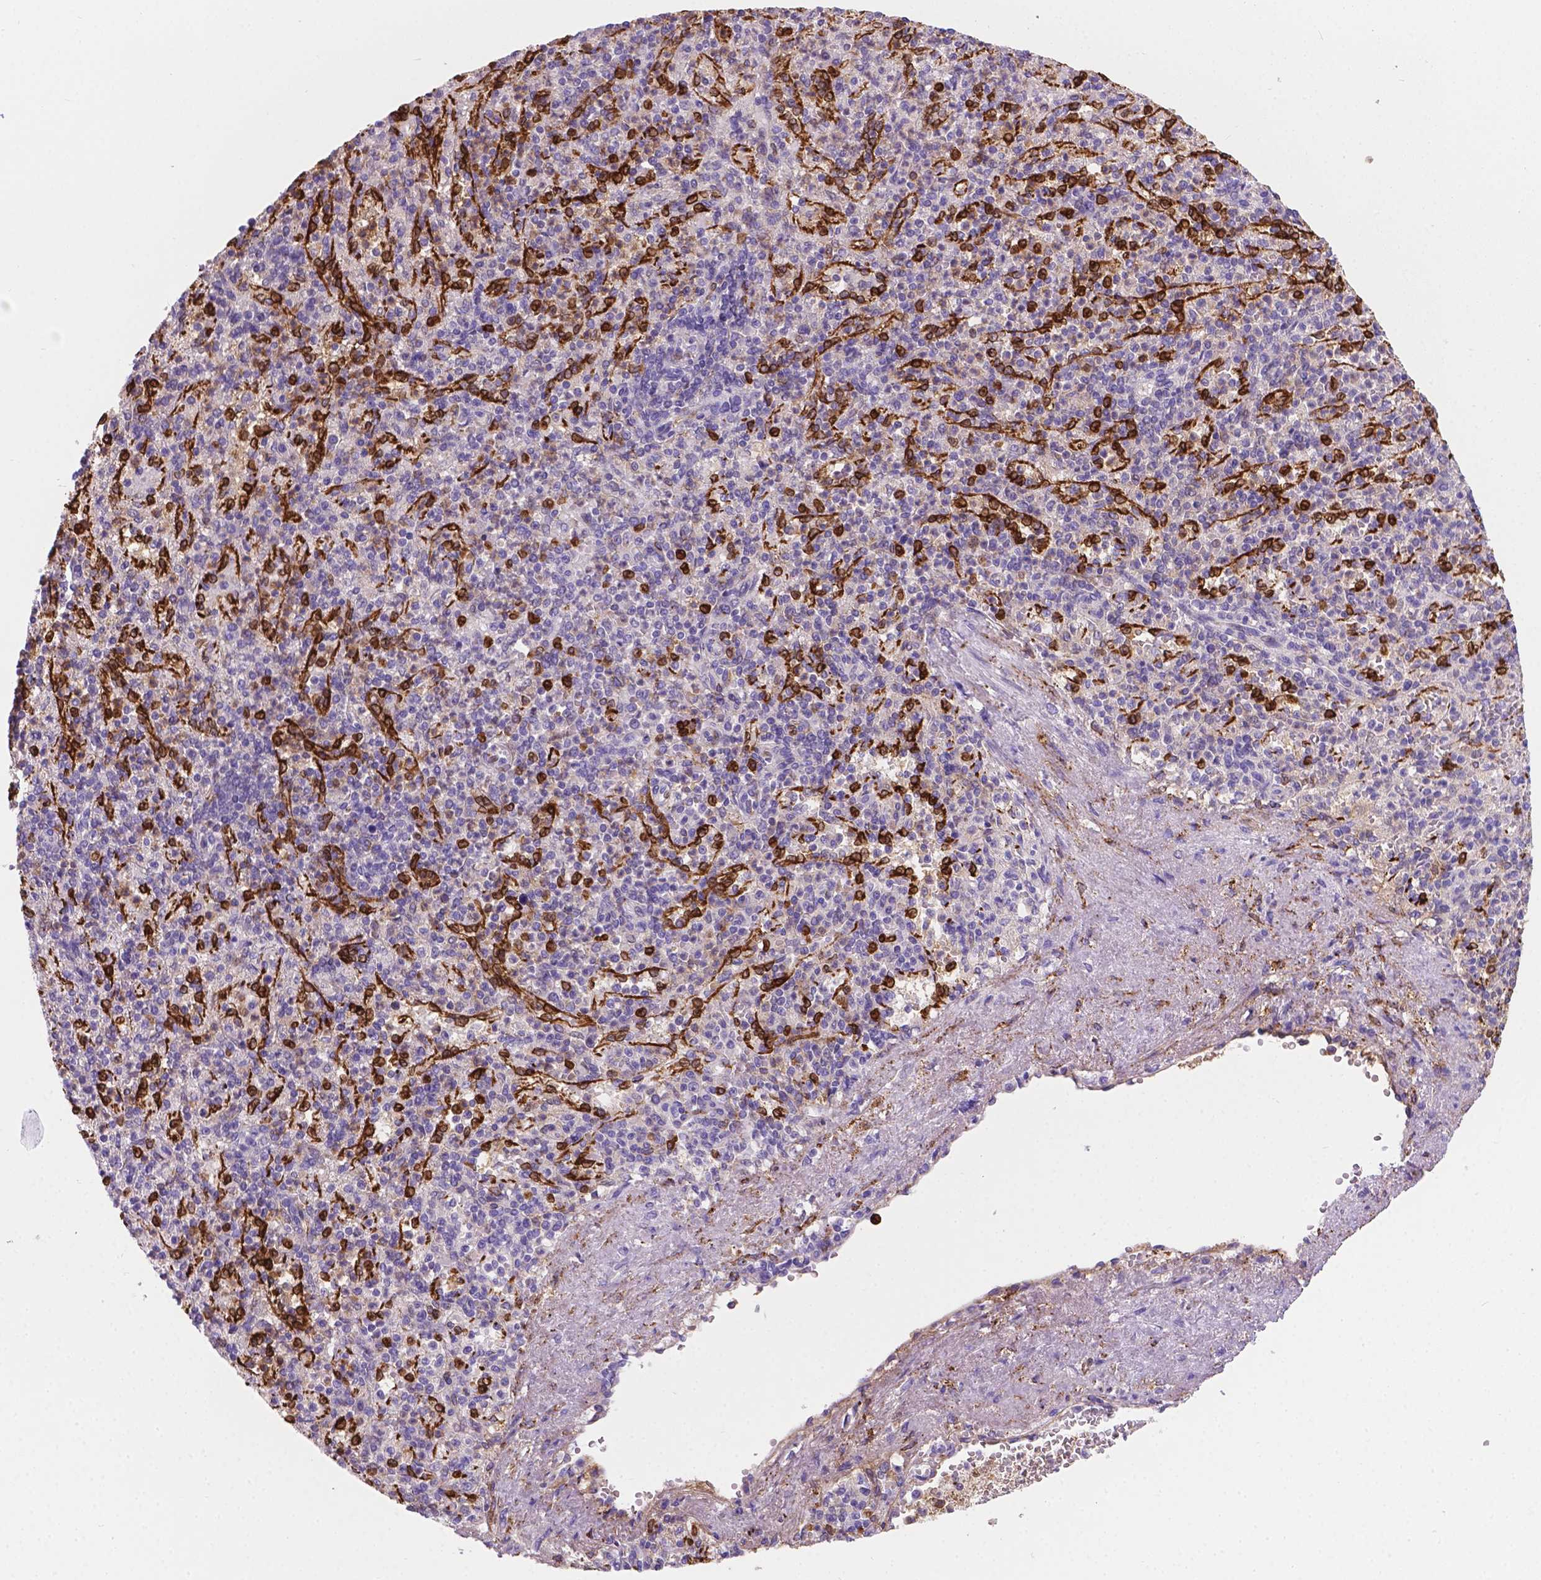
{"staining": {"intensity": "negative", "quantity": "none", "location": "none"}, "tissue": "spleen", "cell_type": "Cells in red pulp", "image_type": "normal", "snomed": [{"axis": "morphology", "description": "Normal tissue, NOS"}, {"axis": "topography", "description": "Spleen"}], "caption": "Immunohistochemistry (IHC) of benign human spleen displays no positivity in cells in red pulp.", "gene": "MACF1", "patient": {"sex": "female", "age": 74}}